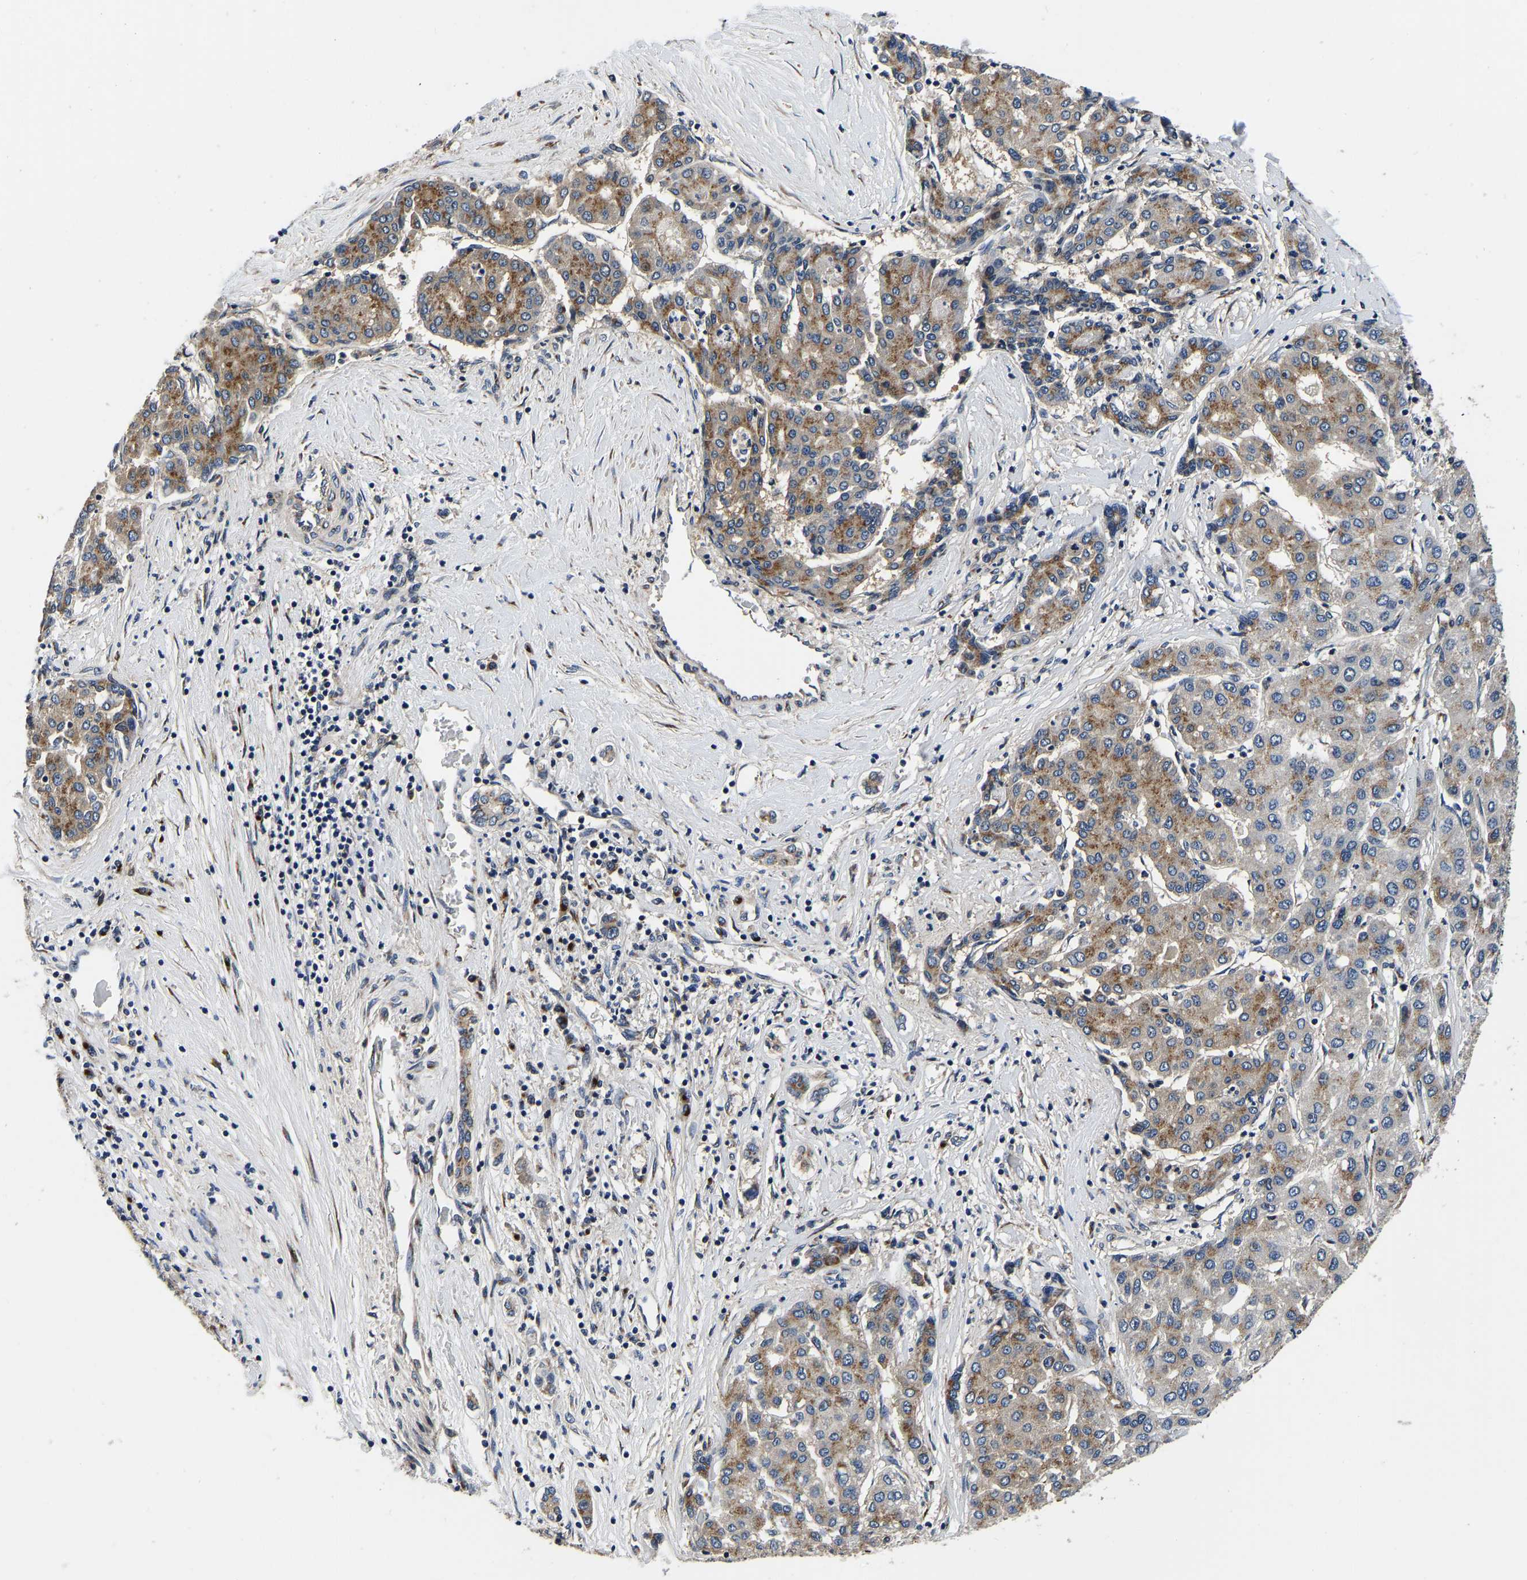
{"staining": {"intensity": "moderate", "quantity": ">75%", "location": "cytoplasmic/membranous"}, "tissue": "liver cancer", "cell_type": "Tumor cells", "image_type": "cancer", "snomed": [{"axis": "morphology", "description": "Carcinoma, Hepatocellular, NOS"}, {"axis": "topography", "description": "Liver"}], "caption": "Immunohistochemical staining of human liver hepatocellular carcinoma demonstrates medium levels of moderate cytoplasmic/membranous protein positivity in about >75% of tumor cells. Immunohistochemistry stains the protein of interest in brown and the nuclei are stained blue.", "gene": "RABAC1", "patient": {"sex": "male", "age": 65}}